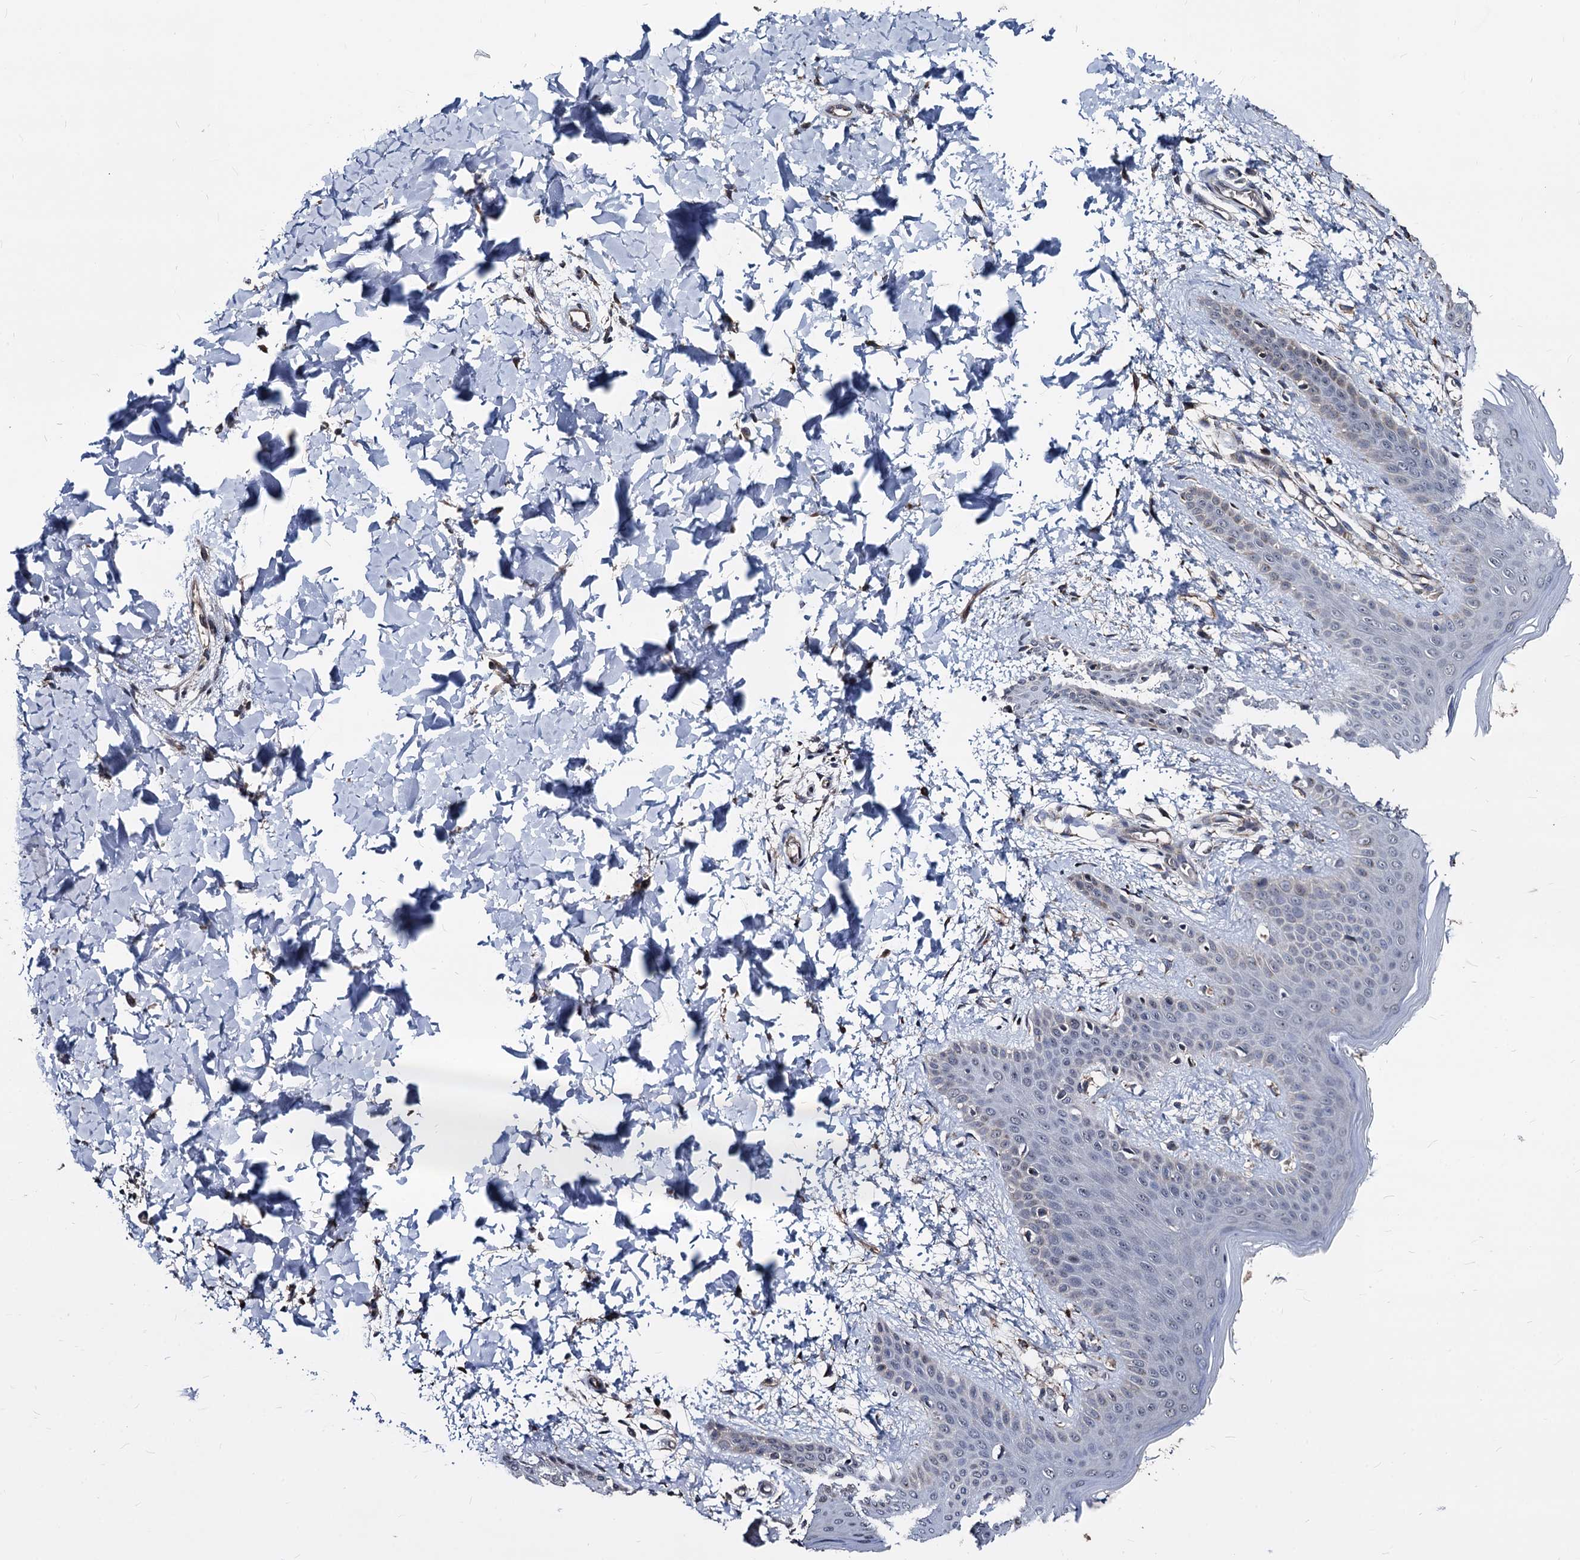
{"staining": {"intensity": "strong", "quantity": ">75%", "location": "cytoplasmic/membranous"}, "tissue": "skin", "cell_type": "Fibroblasts", "image_type": "normal", "snomed": [{"axis": "morphology", "description": "Normal tissue, NOS"}, {"axis": "topography", "description": "Skin"}], "caption": "IHC histopathology image of unremarkable human skin stained for a protein (brown), which shows high levels of strong cytoplasmic/membranous staining in approximately >75% of fibroblasts.", "gene": "SMAGP", "patient": {"sex": "male", "age": 36}}